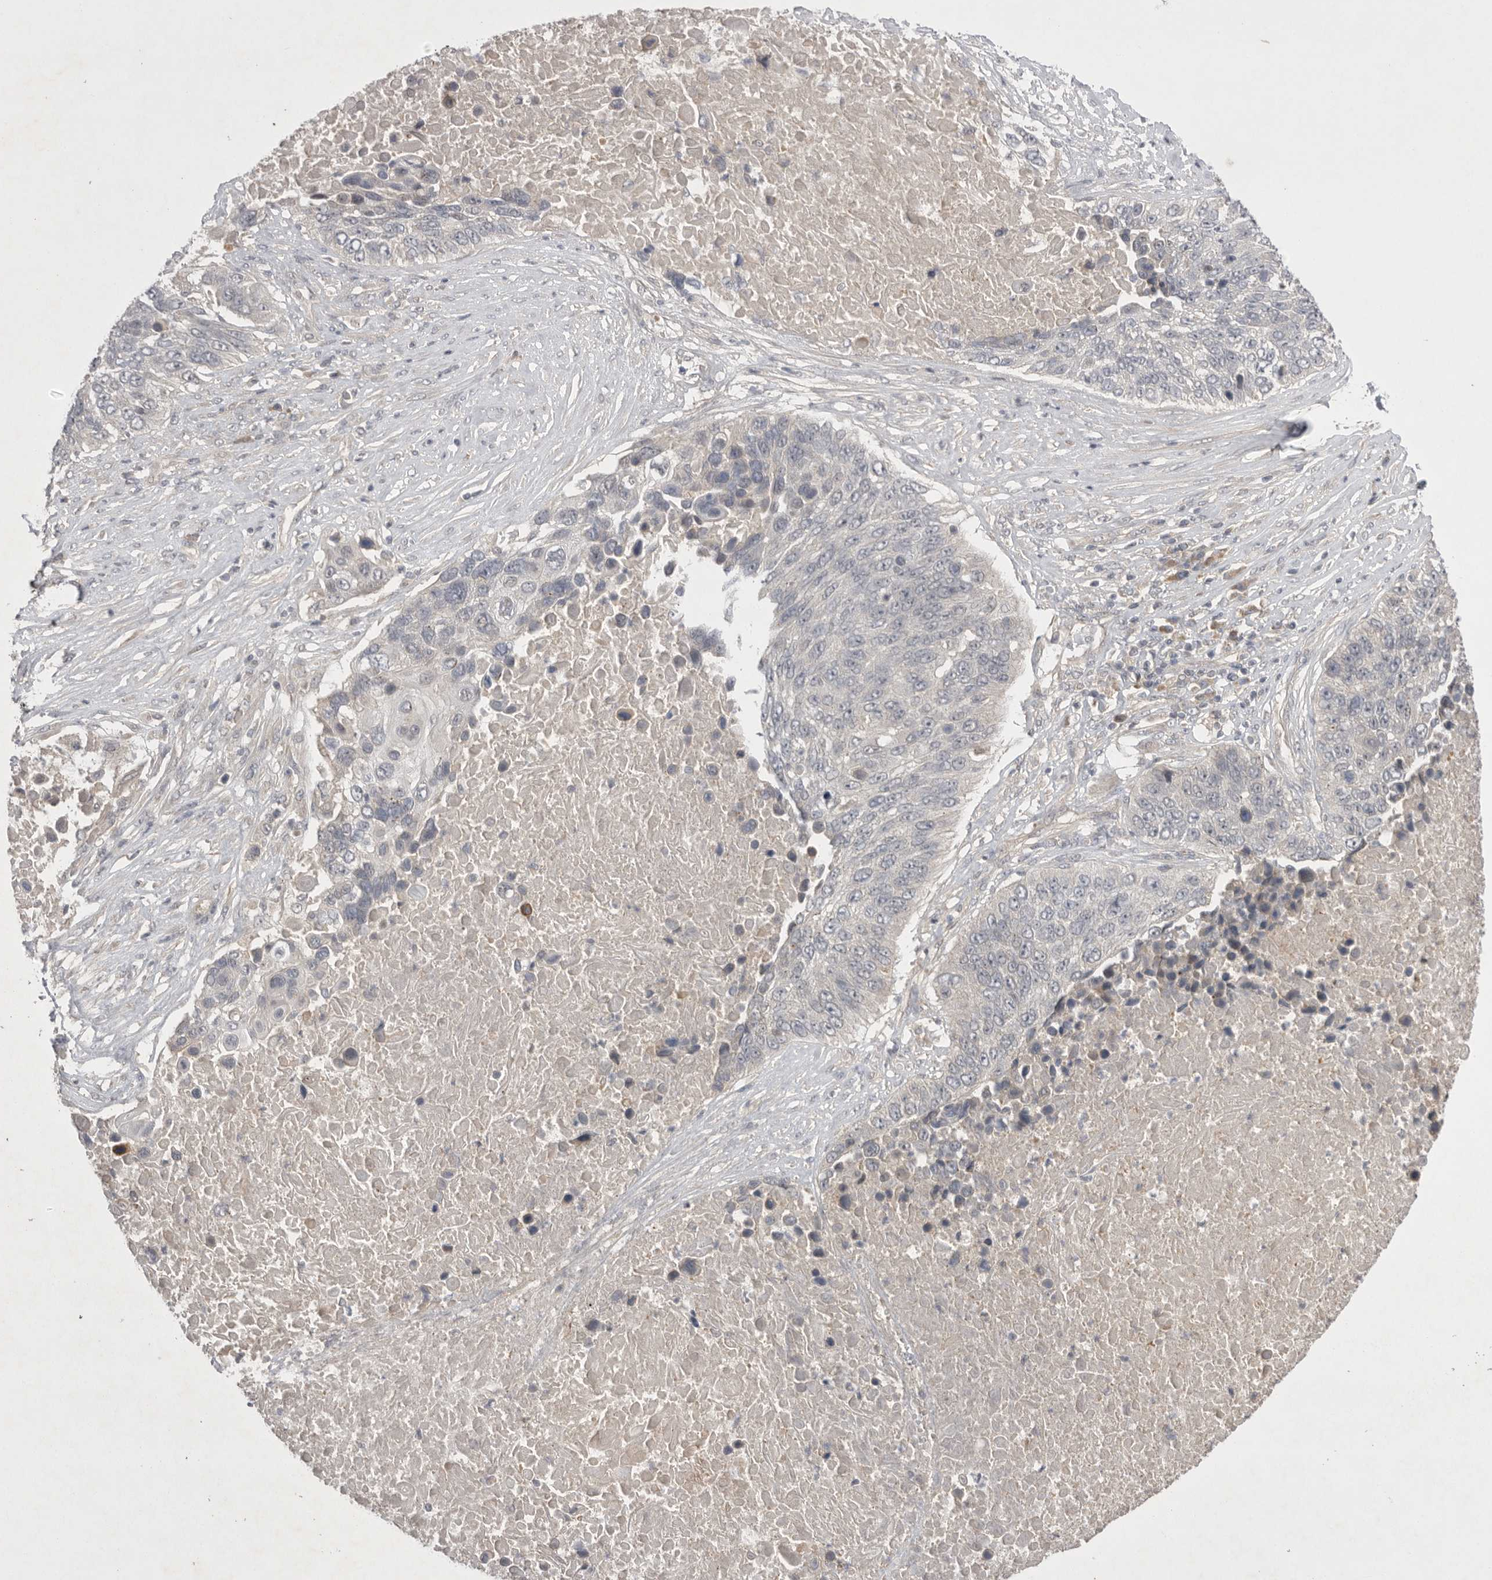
{"staining": {"intensity": "negative", "quantity": "none", "location": "none"}, "tissue": "lung cancer", "cell_type": "Tumor cells", "image_type": "cancer", "snomed": [{"axis": "morphology", "description": "Squamous cell carcinoma, NOS"}, {"axis": "topography", "description": "Lung"}], "caption": "This is an immunohistochemistry image of human lung cancer (squamous cell carcinoma). There is no expression in tumor cells.", "gene": "NRCAM", "patient": {"sex": "male", "age": 66}}